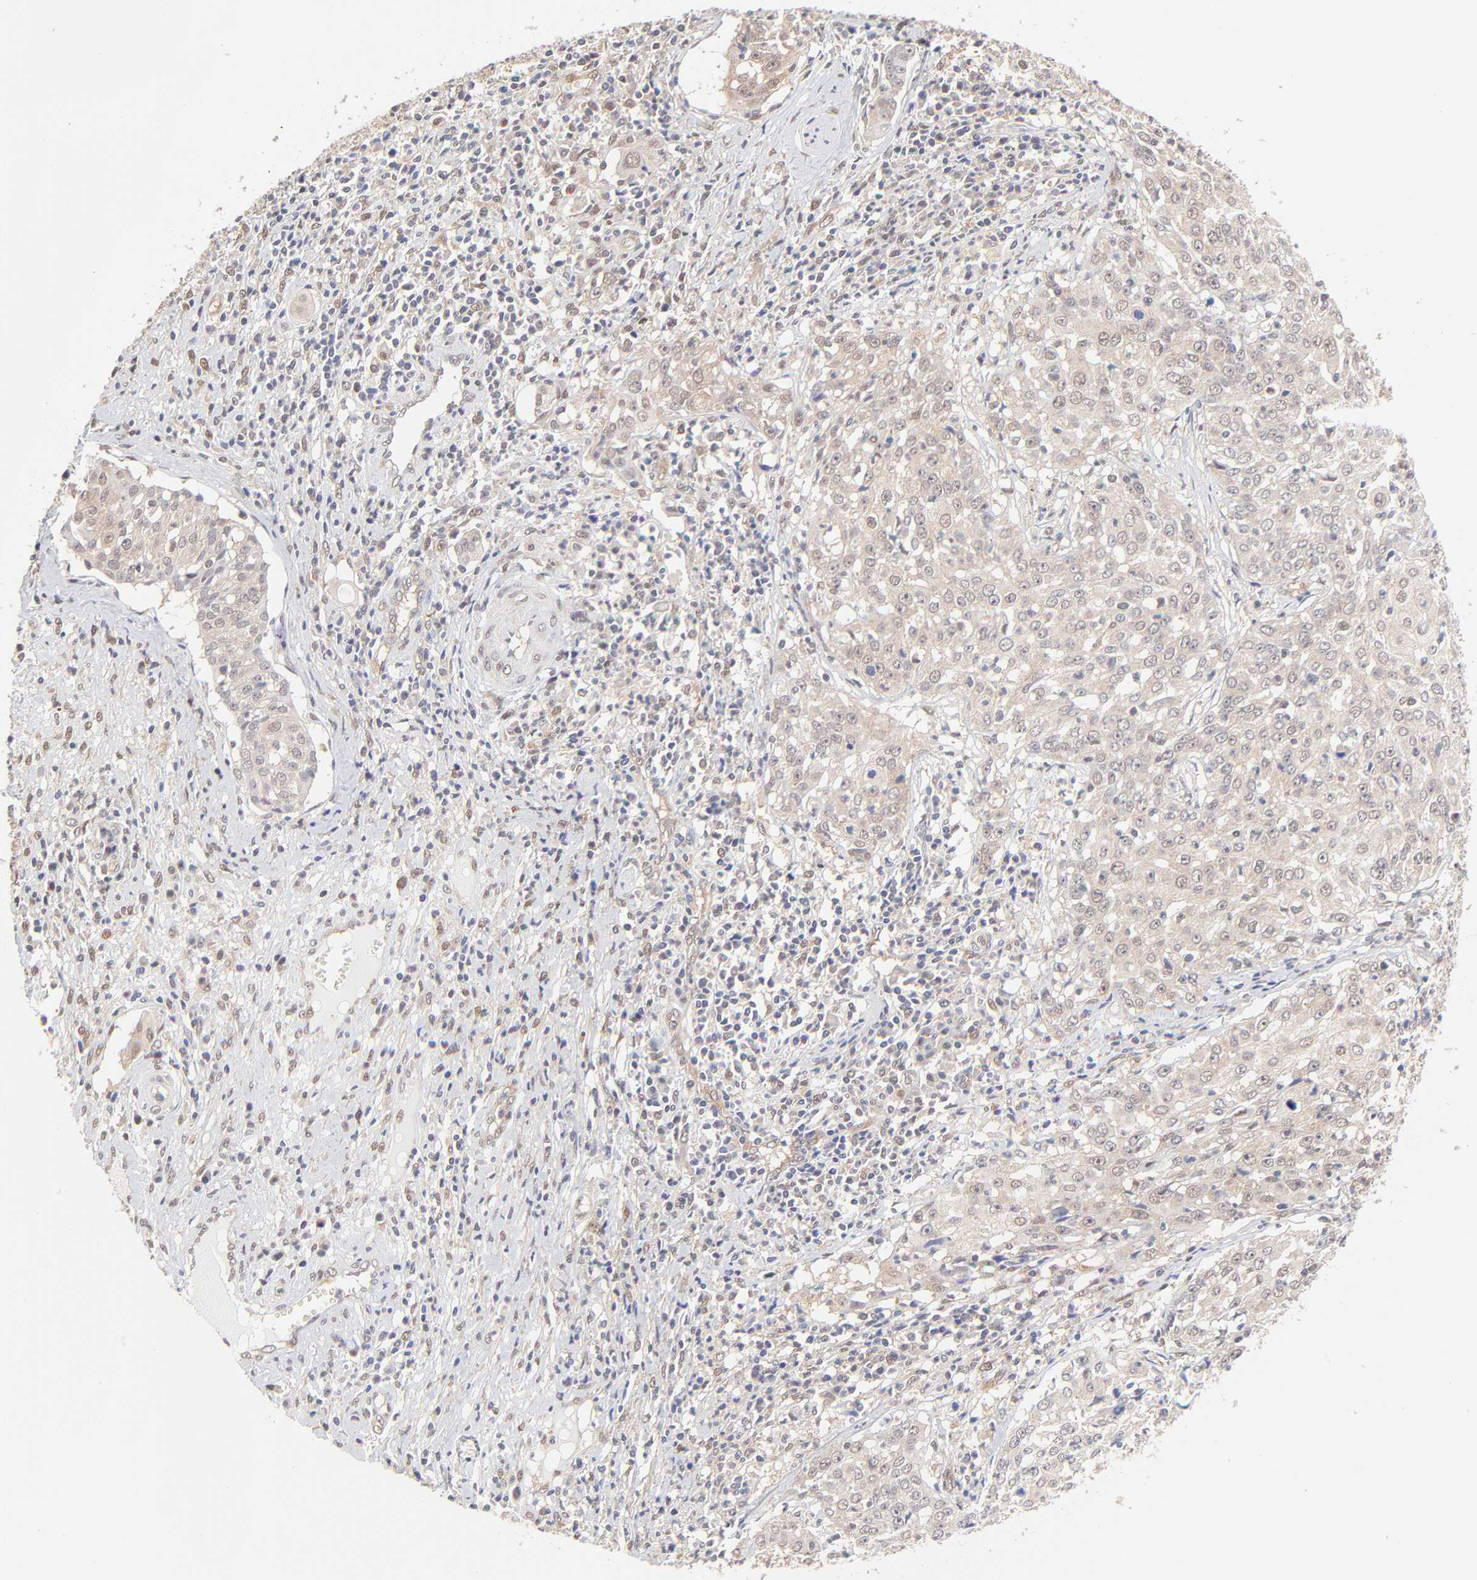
{"staining": {"intensity": "weak", "quantity": ">75%", "location": "cytoplasmic/membranous"}, "tissue": "cervical cancer", "cell_type": "Tumor cells", "image_type": "cancer", "snomed": [{"axis": "morphology", "description": "Squamous cell carcinoma, NOS"}, {"axis": "topography", "description": "Cervix"}], "caption": "Immunohistochemistry (IHC) photomicrograph of neoplastic tissue: human cervical cancer (squamous cell carcinoma) stained using immunohistochemistry (IHC) exhibits low levels of weak protein expression localized specifically in the cytoplasmic/membranous of tumor cells, appearing as a cytoplasmic/membranous brown color.", "gene": "PSMC4", "patient": {"sex": "female", "age": 39}}